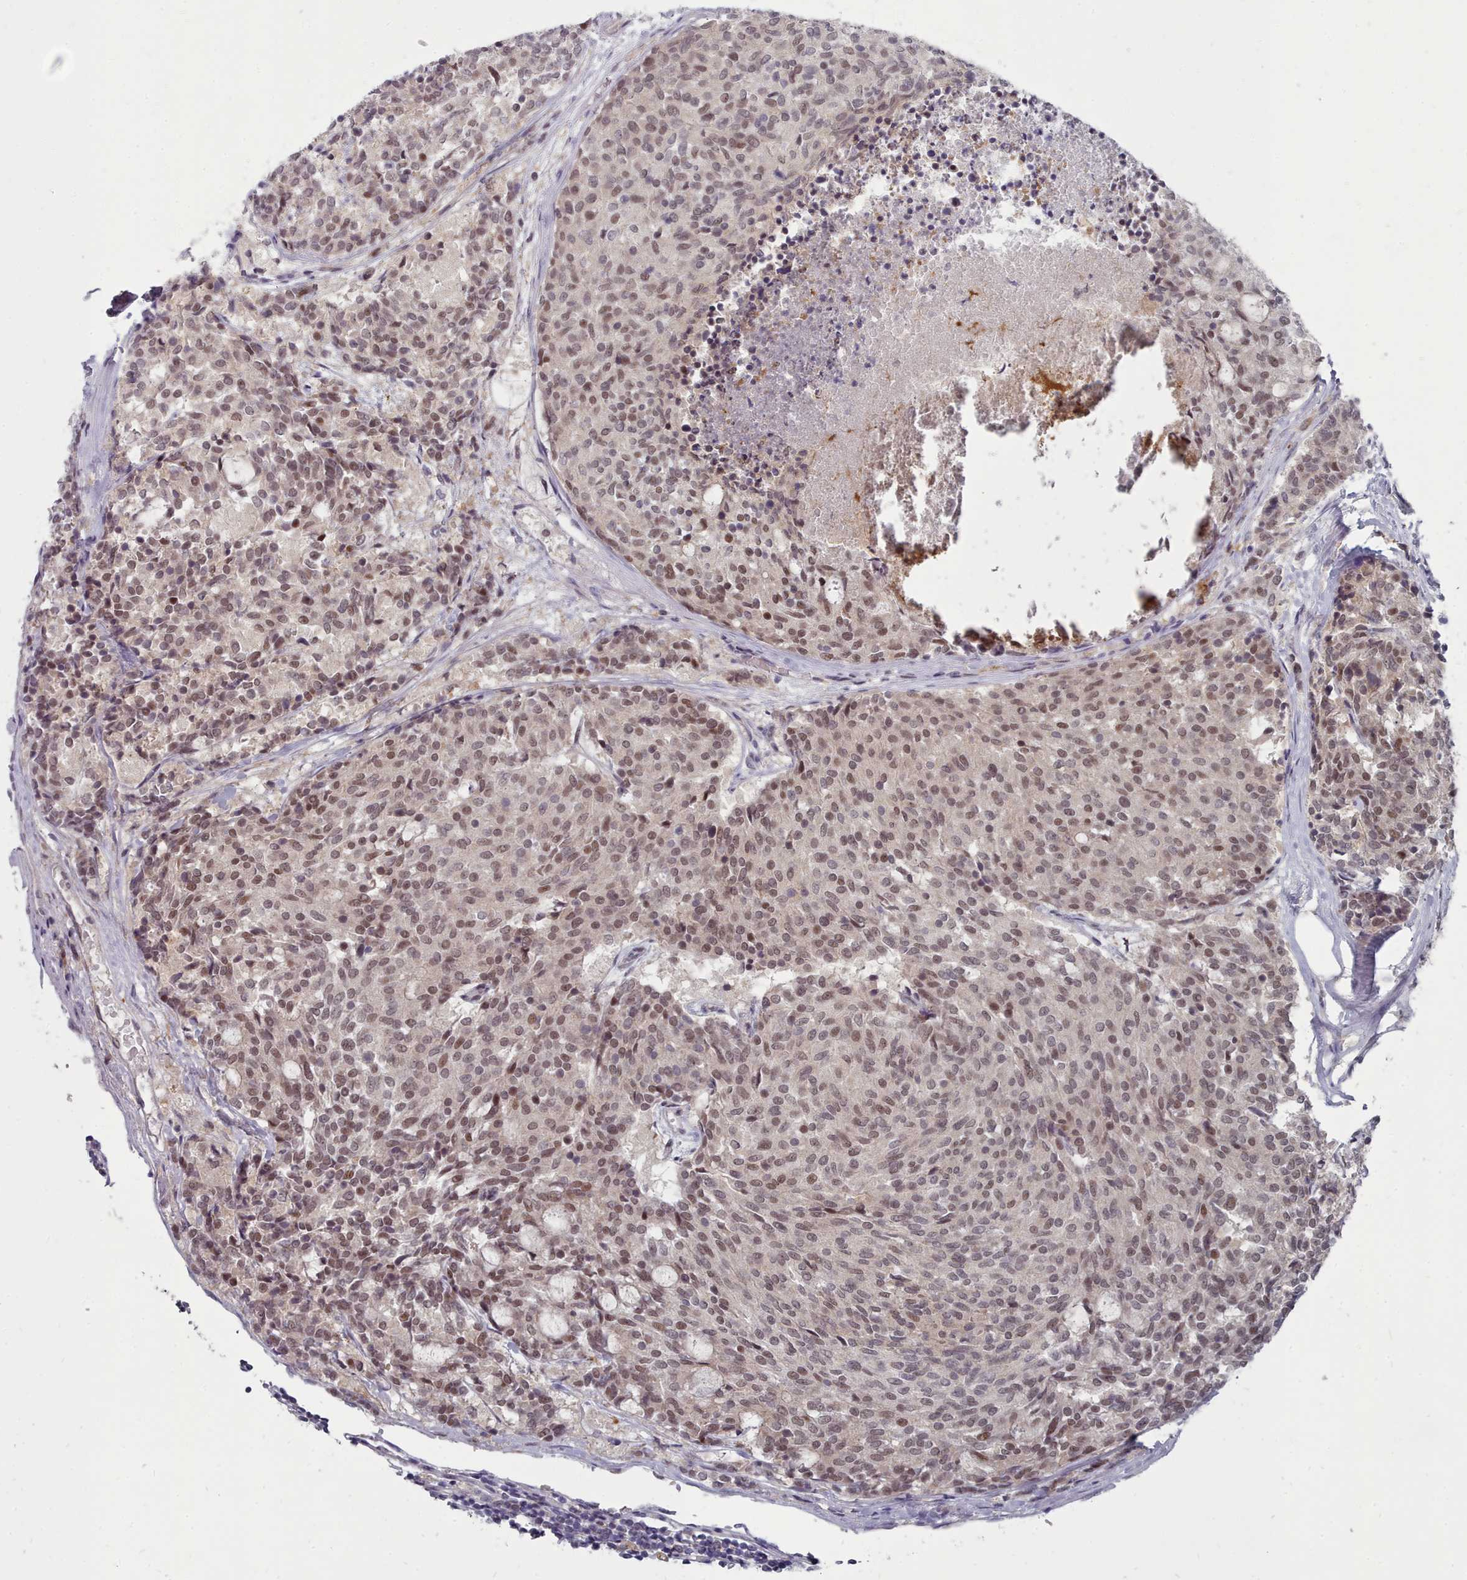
{"staining": {"intensity": "moderate", "quantity": "25%-75%", "location": "nuclear"}, "tissue": "carcinoid", "cell_type": "Tumor cells", "image_type": "cancer", "snomed": [{"axis": "morphology", "description": "Carcinoid, malignant, NOS"}, {"axis": "topography", "description": "Pancreas"}], "caption": "Protein expression by immunohistochemistry (IHC) displays moderate nuclear expression in about 25%-75% of tumor cells in carcinoid. The staining was performed using DAB, with brown indicating positive protein expression. Nuclei are stained blue with hematoxylin.", "gene": "GINS1", "patient": {"sex": "female", "age": 54}}